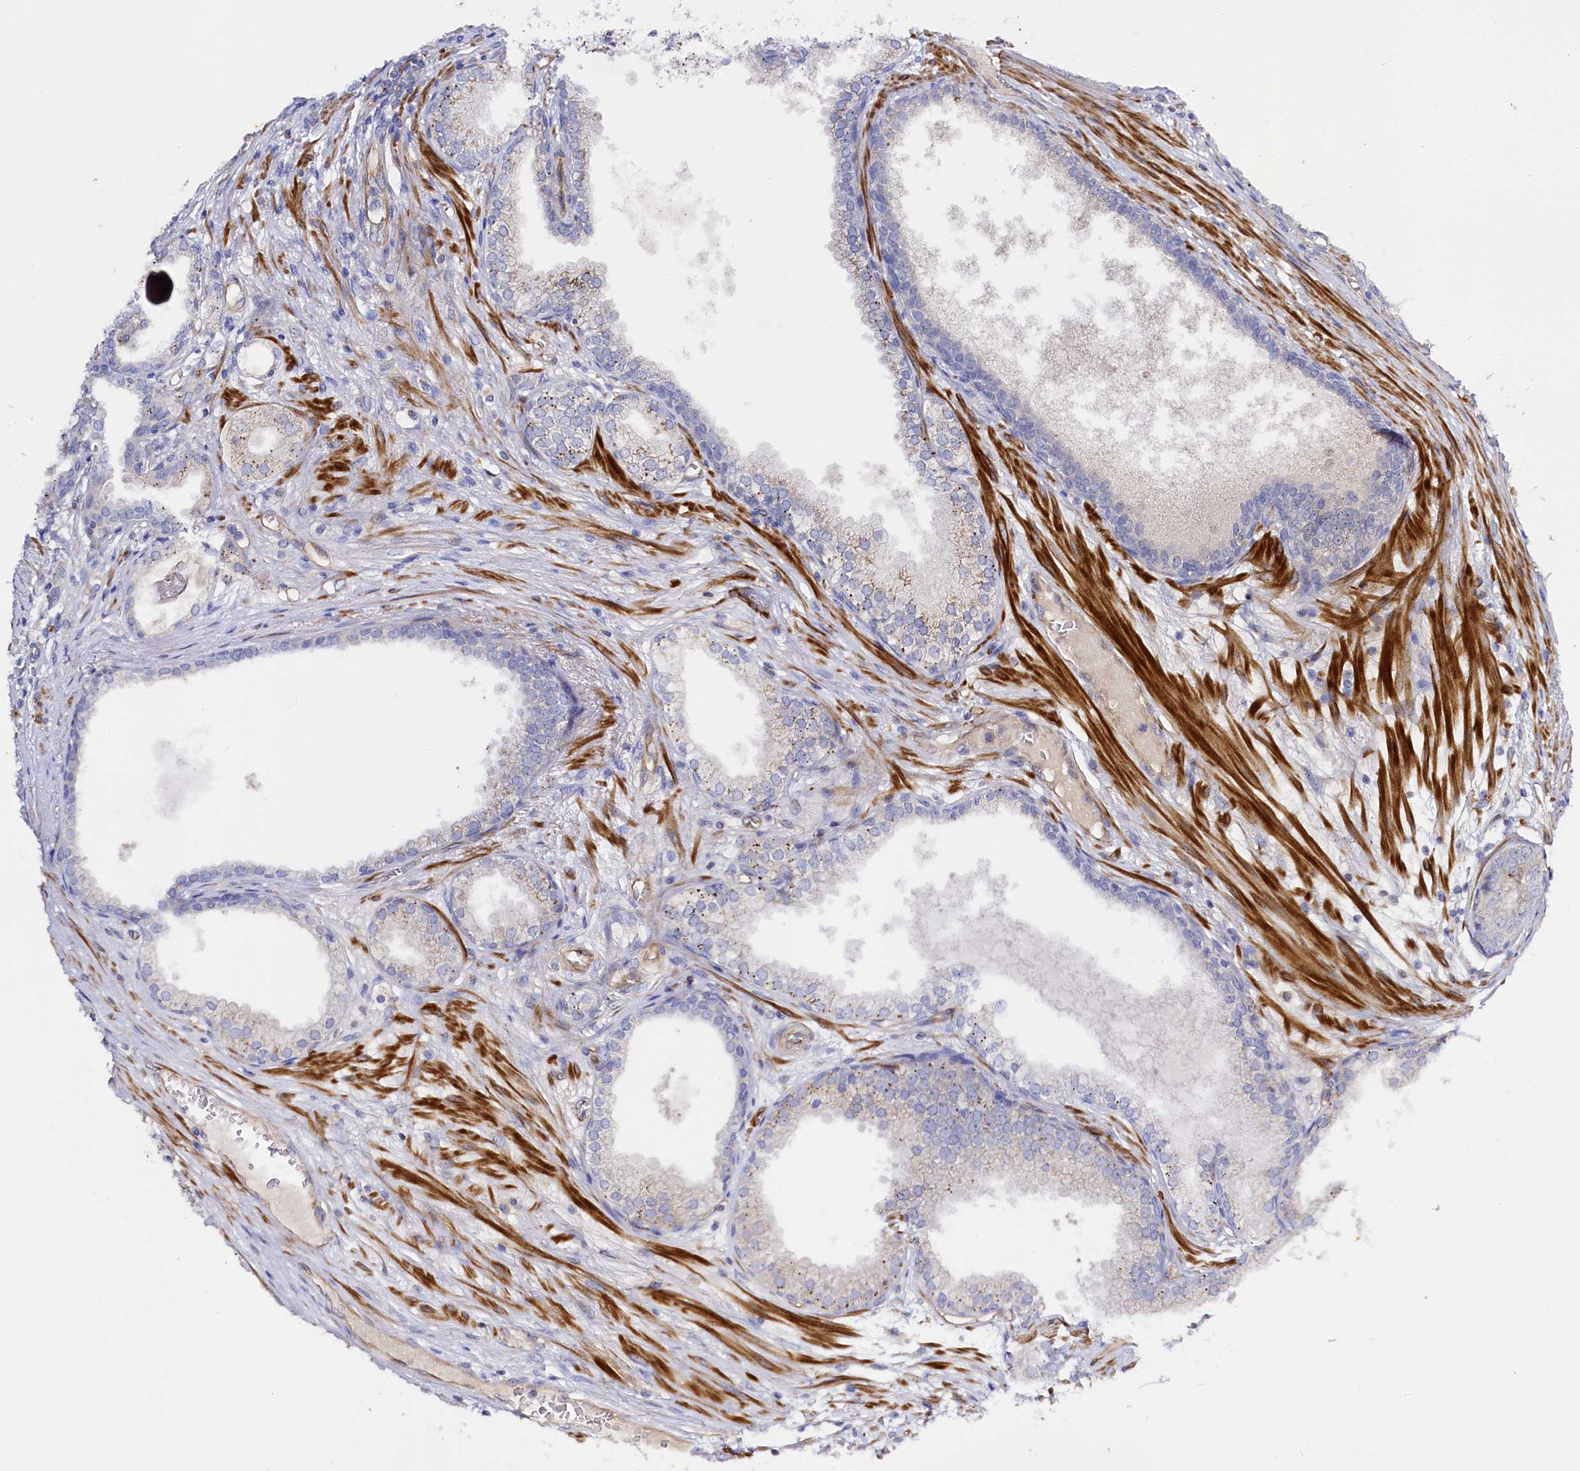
{"staining": {"intensity": "weak", "quantity": "<25%", "location": "cytoplasmic/membranous"}, "tissue": "prostate cancer", "cell_type": "Tumor cells", "image_type": "cancer", "snomed": [{"axis": "morphology", "description": "Adenocarcinoma, High grade"}, {"axis": "topography", "description": "Prostate"}], "caption": "Human prostate cancer stained for a protein using immunohistochemistry (IHC) demonstrates no expression in tumor cells.", "gene": "SLC7A1", "patient": {"sex": "male", "age": 69}}